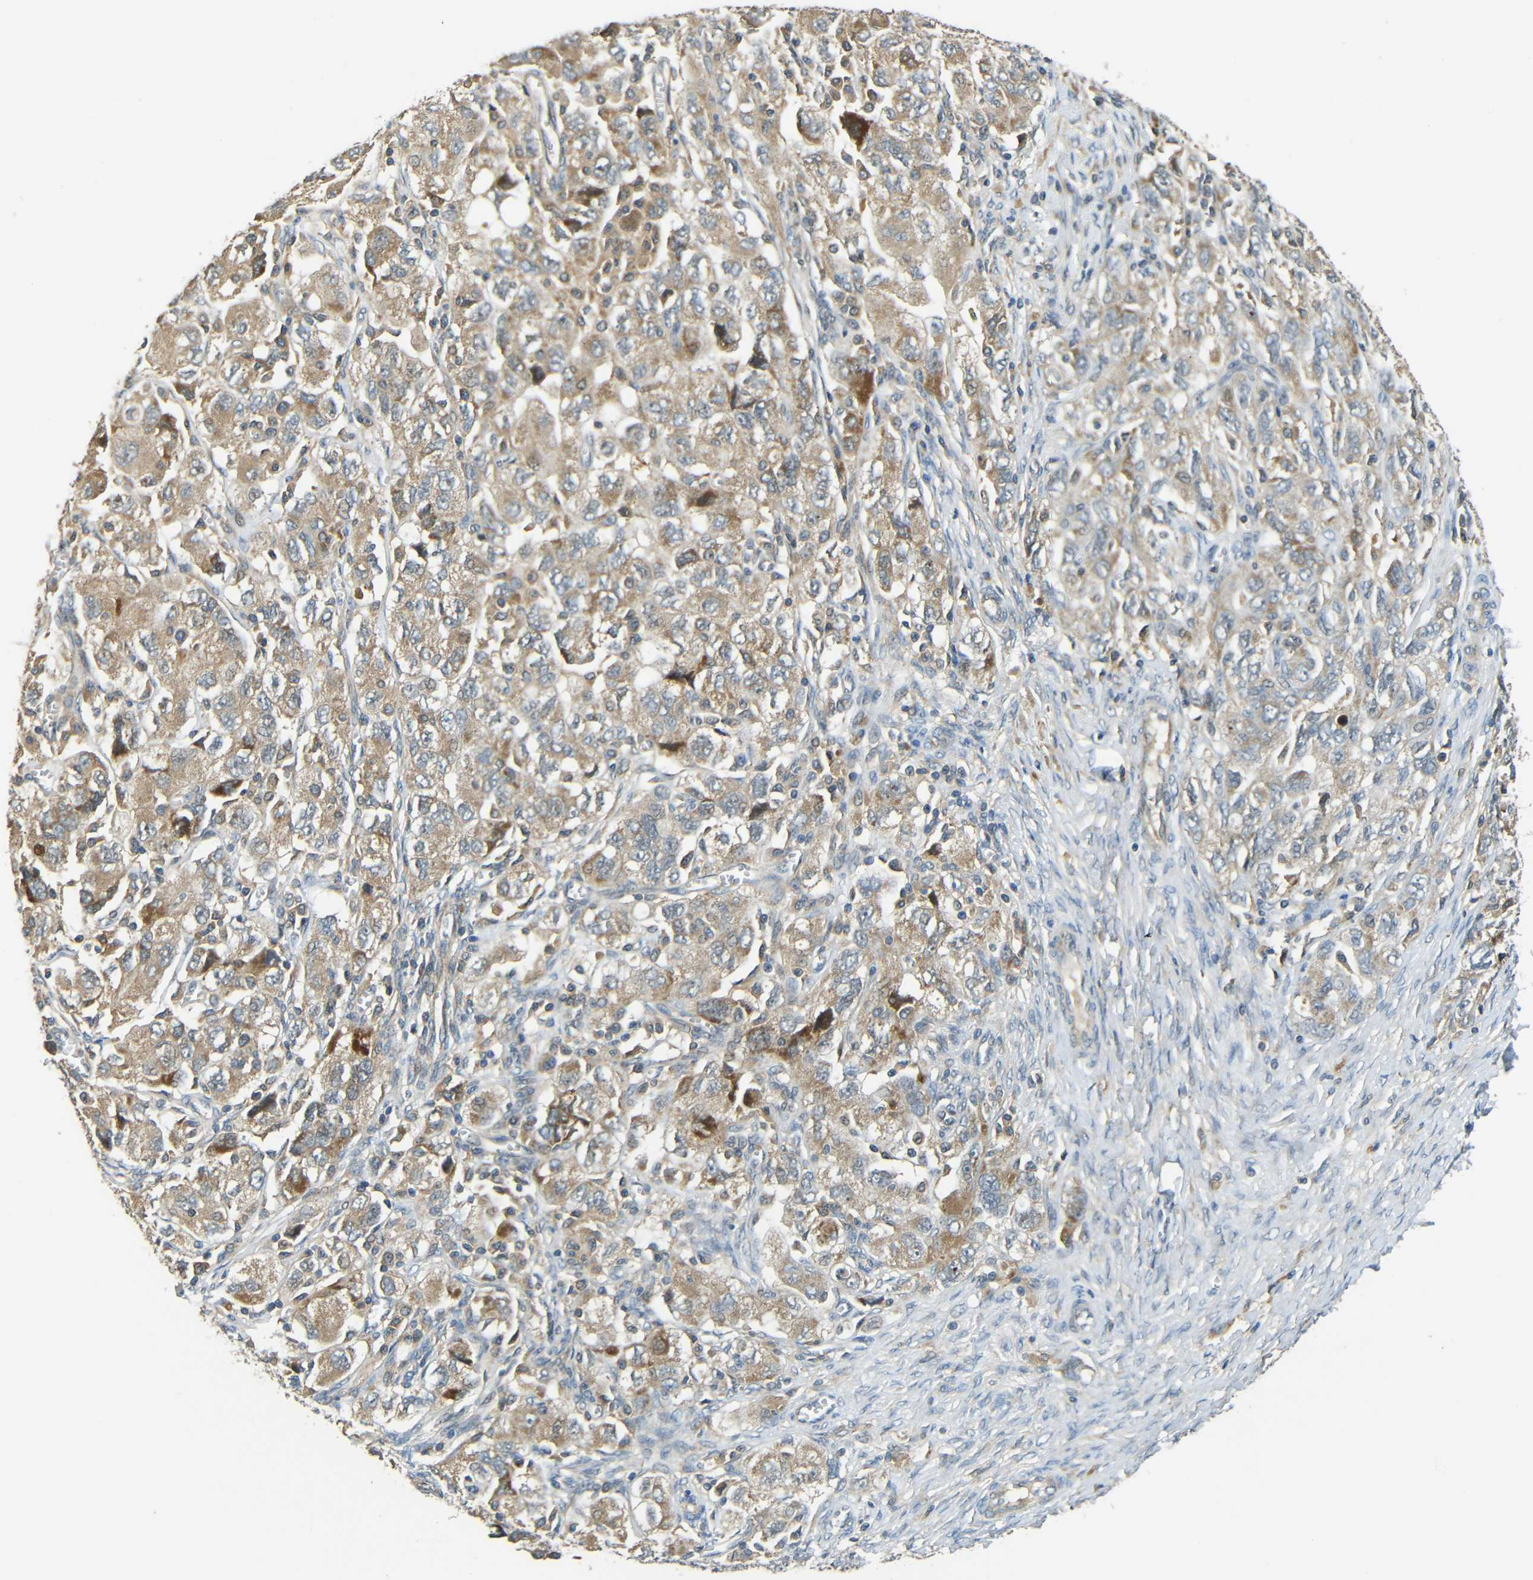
{"staining": {"intensity": "weak", "quantity": ">75%", "location": "cytoplasmic/membranous"}, "tissue": "ovarian cancer", "cell_type": "Tumor cells", "image_type": "cancer", "snomed": [{"axis": "morphology", "description": "Carcinoma, NOS"}, {"axis": "morphology", "description": "Cystadenocarcinoma, serous, NOS"}, {"axis": "topography", "description": "Ovary"}], "caption": "Ovarian cancer stained for a protein (brown) shows weak cytoplasmic/membranous positive positivity in about >75% of tumor cells.", "gene": "FNDC3A", "patient": {"sex": "female", "age": 69}}